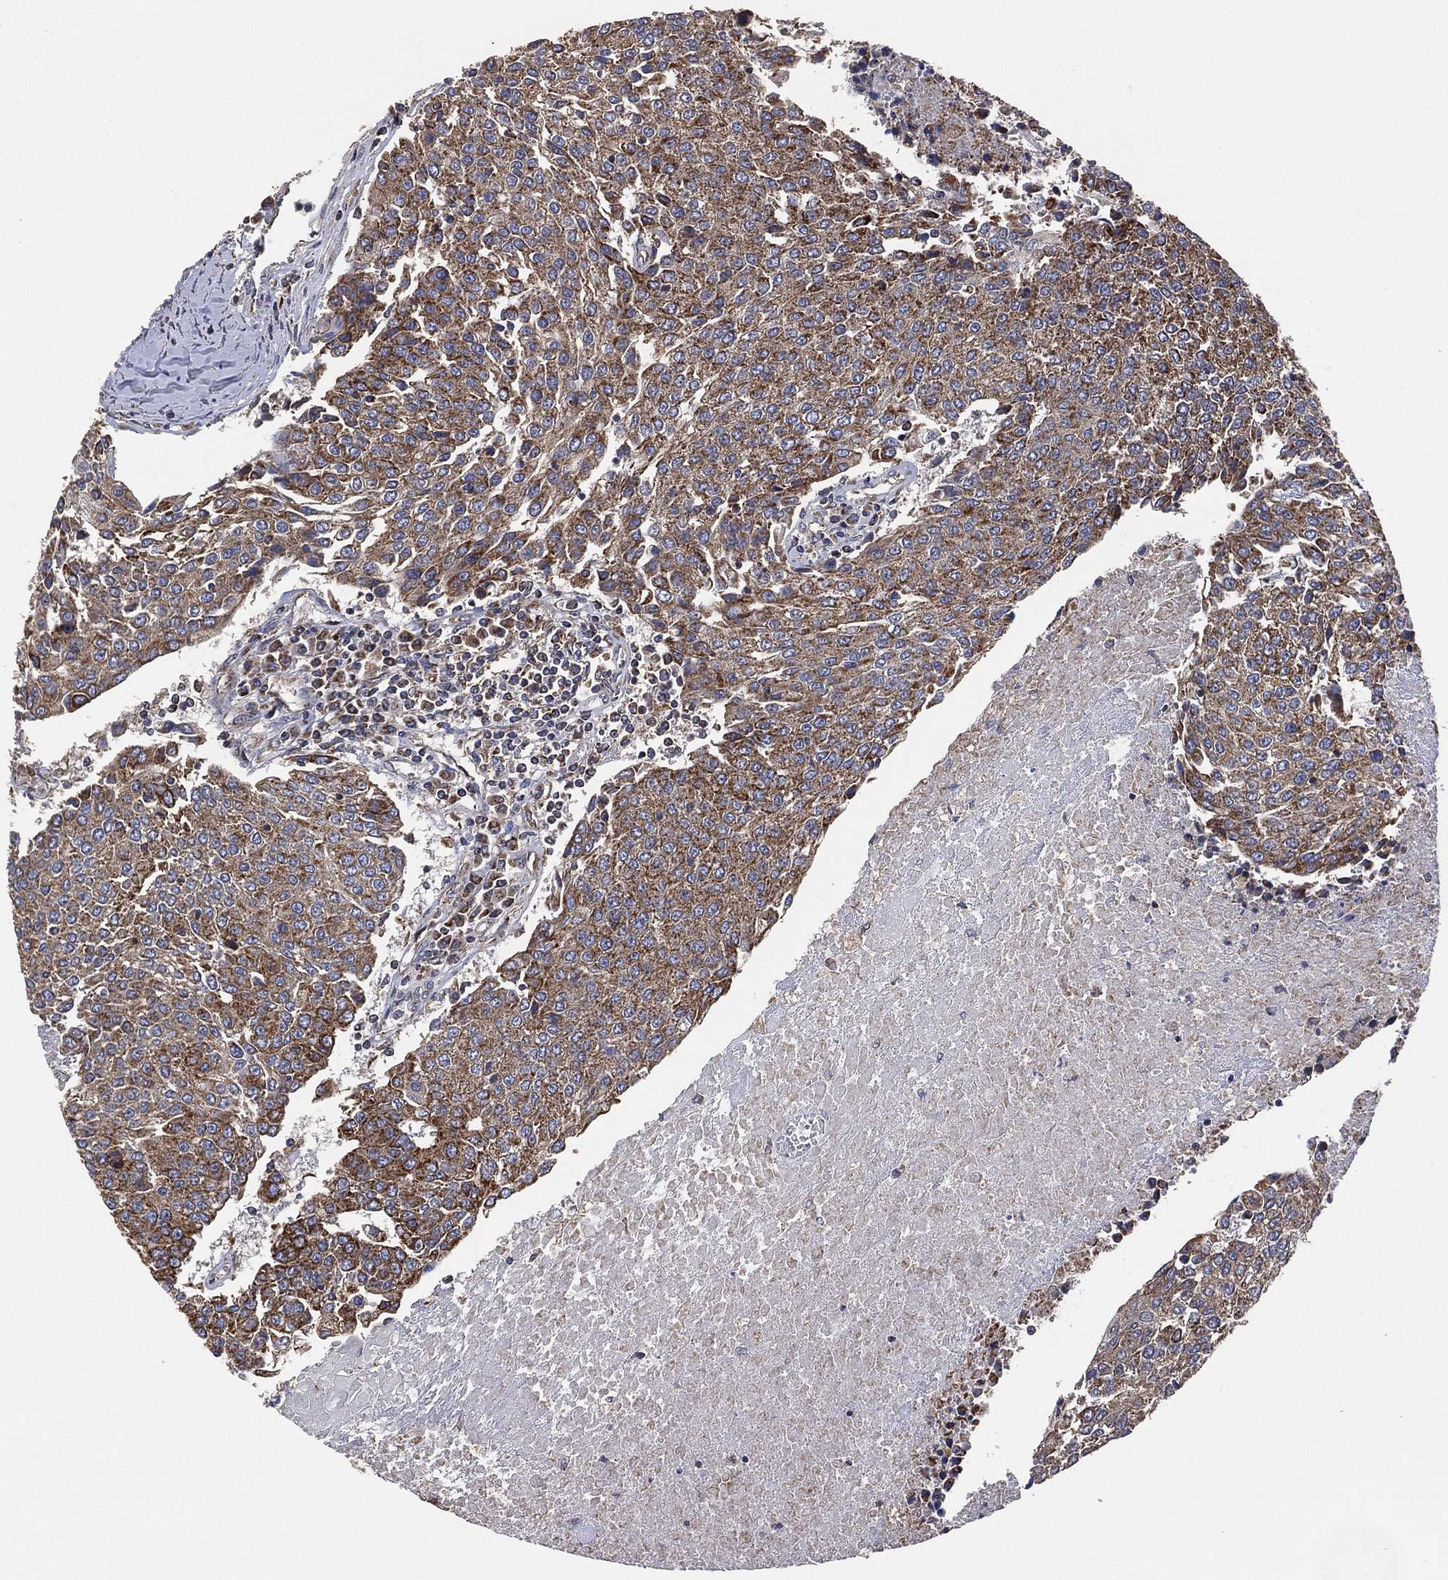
{"staining": {"intensity": "moderate", "quantity": "25%-75%", "location": "cytoplasmic/membranous"}, "tissue": "urothelial cancer", "cell_type": "Tumor cells", "image_type": "cancer", "snomed": [{"axis": "morphology", "description": "Urothelial carcinoma, High grade"}, {"axis": "topography", "description": "Urinary bladder"}], "caption": "Tumor cells reveal moderate cytoplasmic/membranous staining in approximately 25%-75% of cells in urothelial carcinoma (high-grade).", "gene": "LIMD1", "patient": {"sex": "female", "age": 85}}